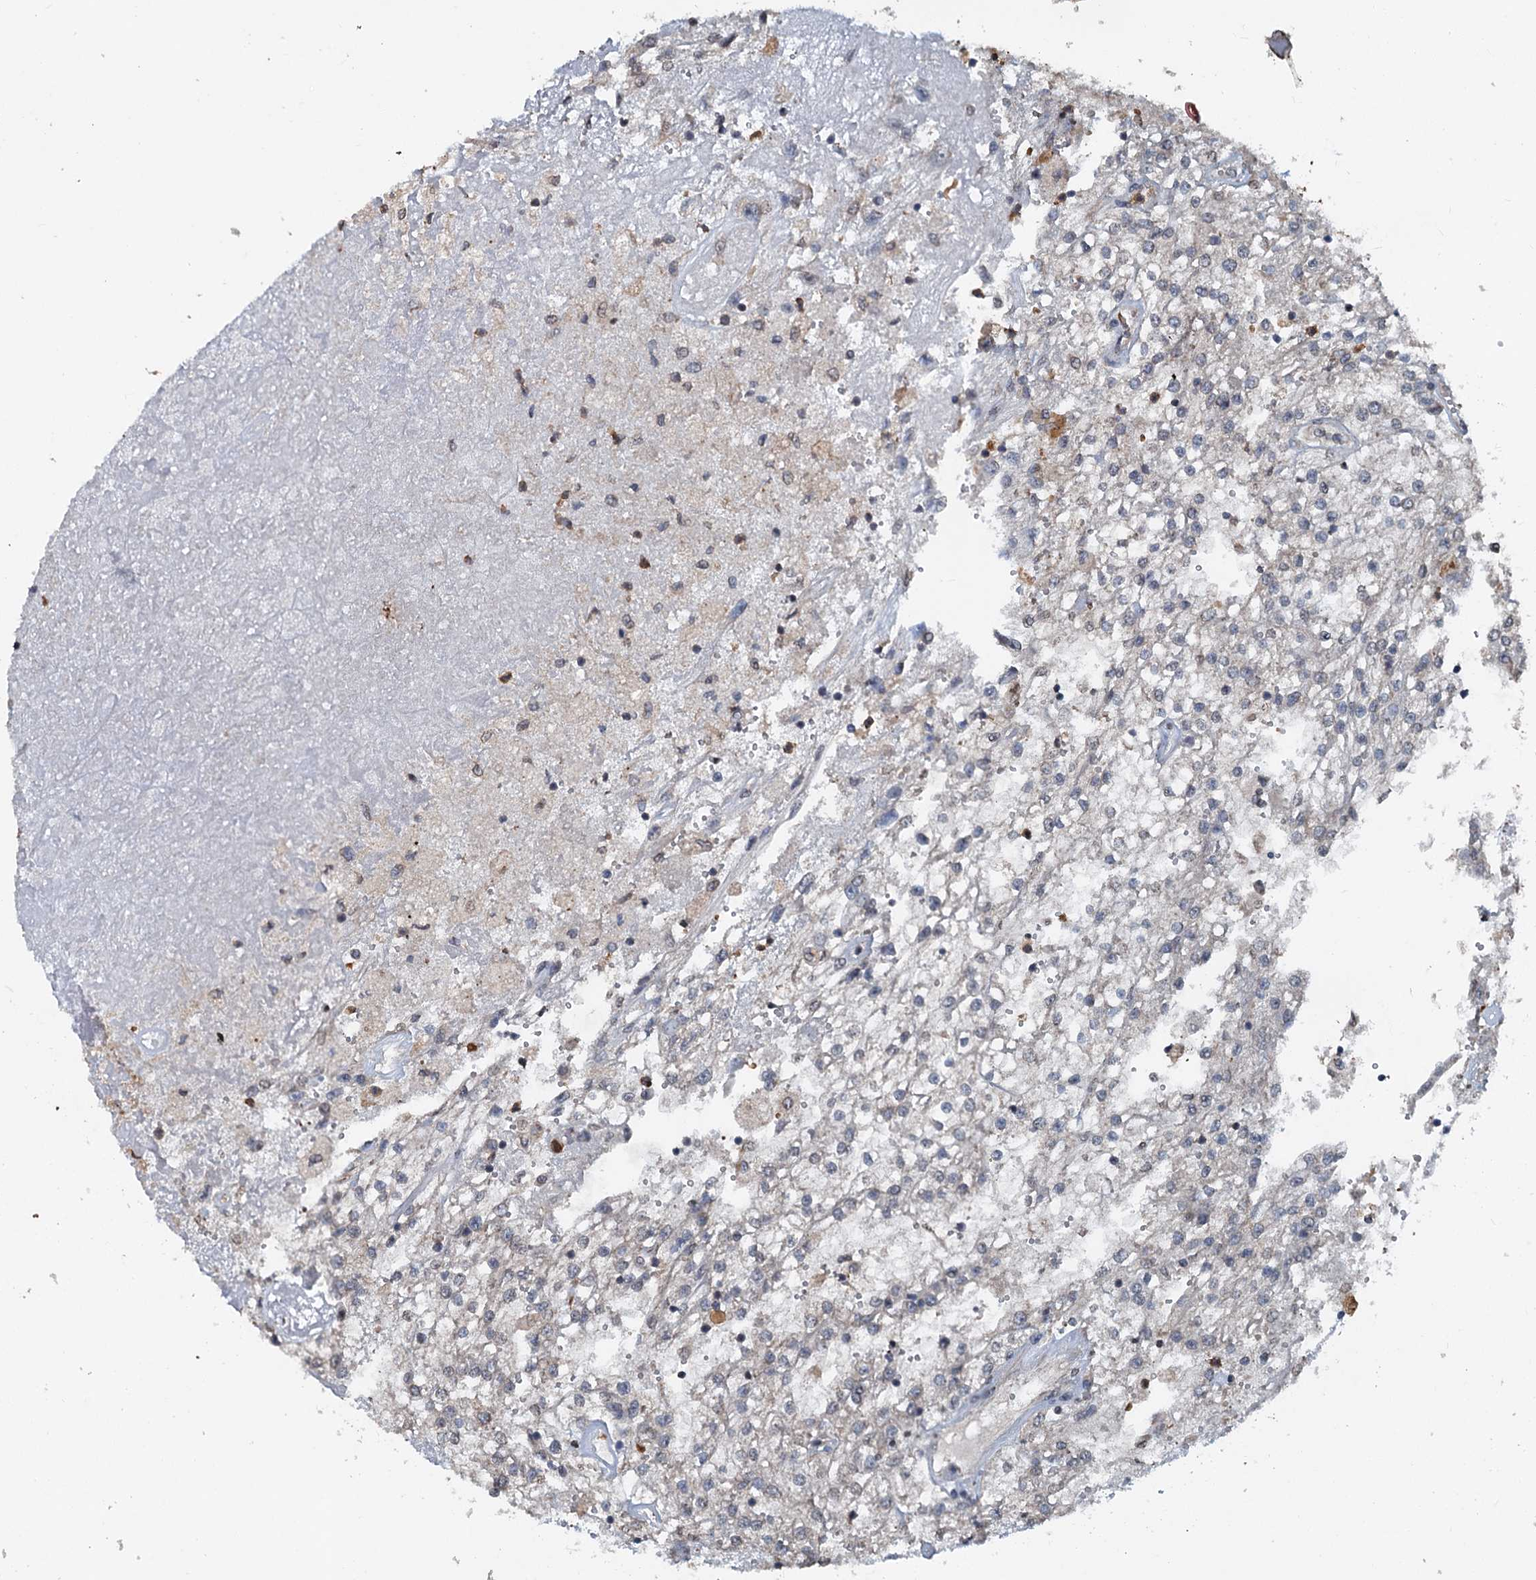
{"staining": {"intensity": "negative", "quantity": "none", "location": "none"}, "tissue": "renal cancer", "cell_type": "Tumor cells", "image_type": "cancer", "snomed": [{"axis": "morphology", "description": "Adenocarcinoma, NOS"}, {"axis": "topography", "description": "Kidney"}], "caption": "Protein analysis of renal adenocarcinoma shows no significant positivity in tumor cells.", "gene": "N4BP2L2", "patient": {"sex": "female", "age": 52}}